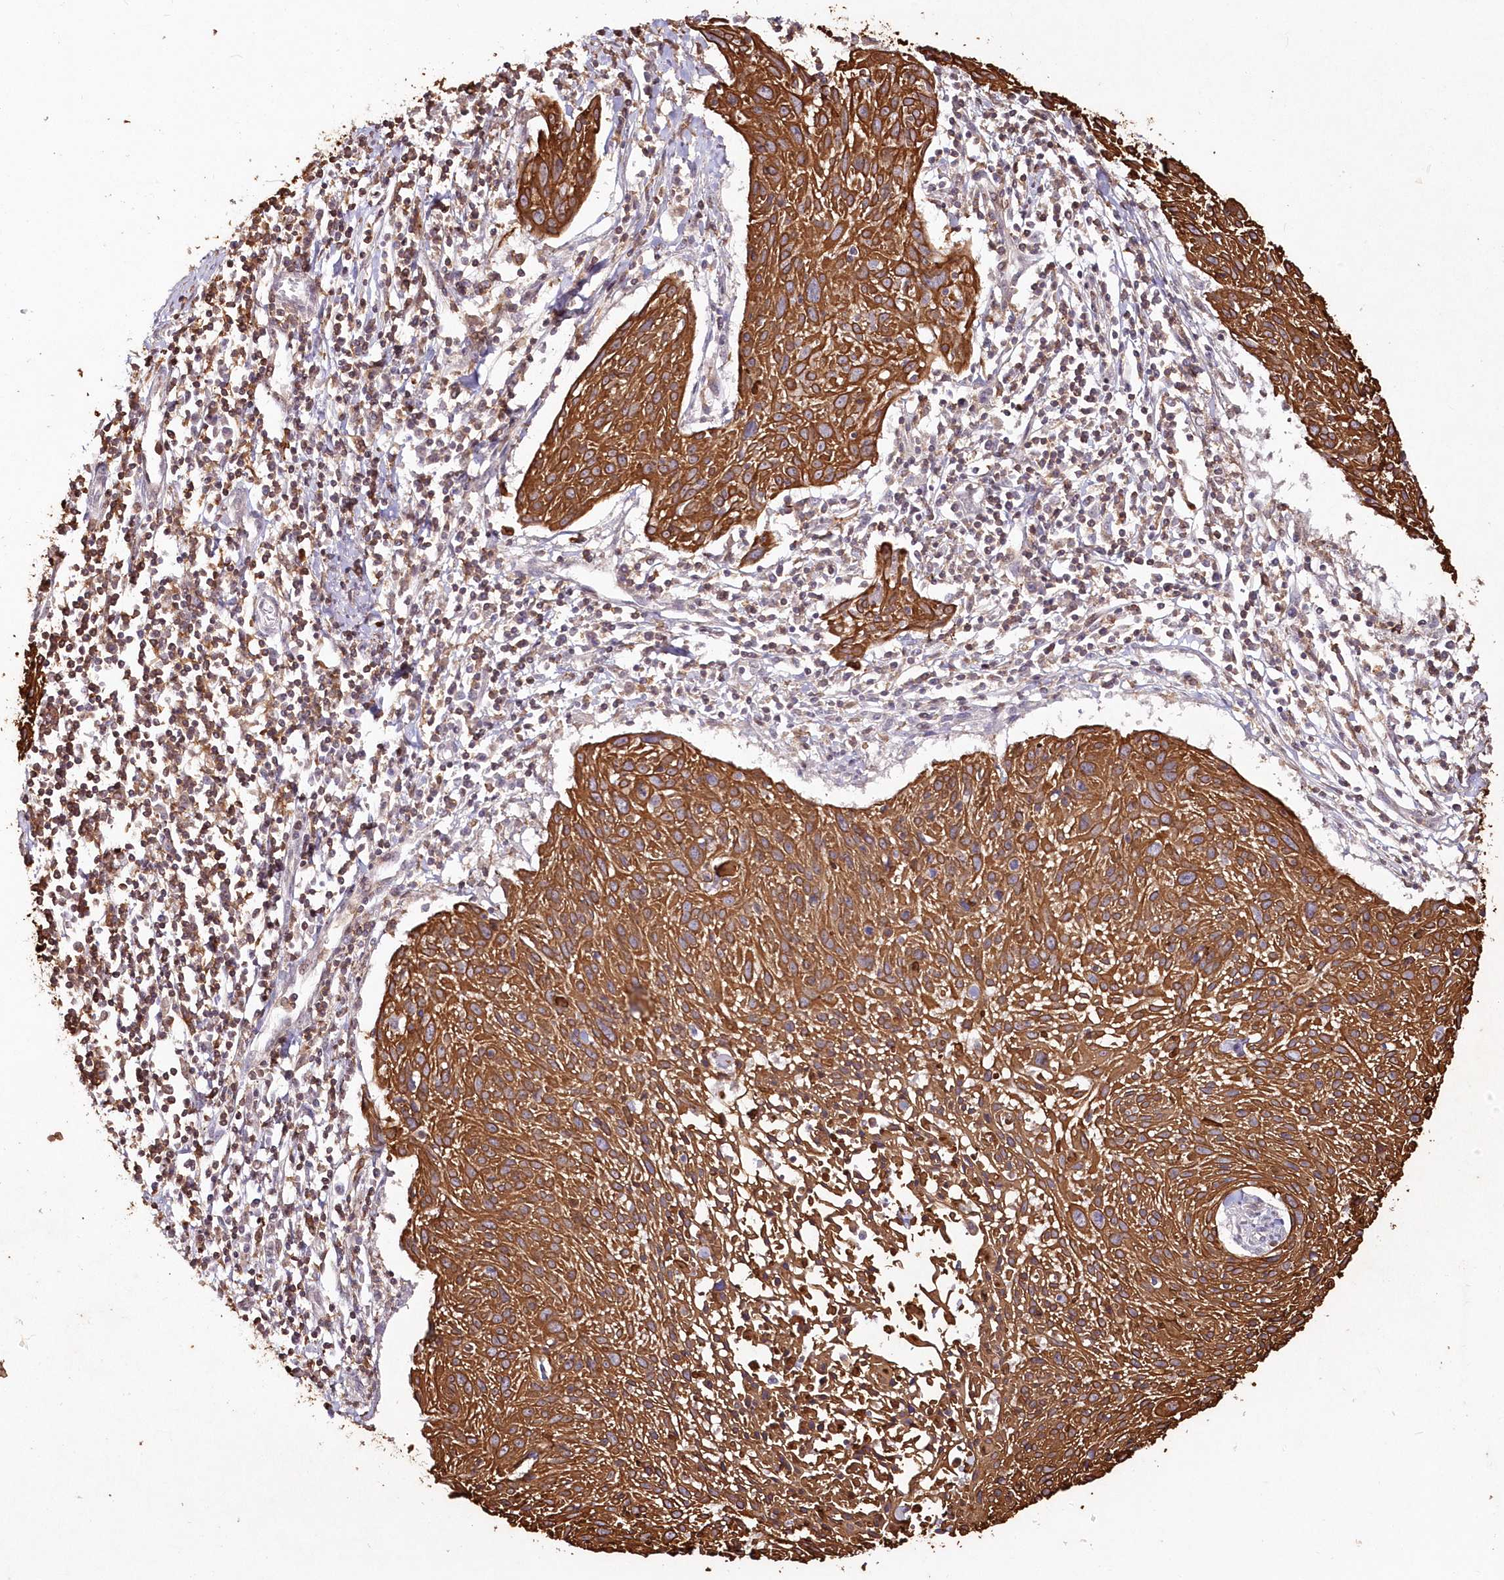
{"staining": {"intensity": "strong", "quantity": ">75%", "location": "cytoplasmic/membranous"}, "tissue": "cervical cancer", "cell_type": "Tumor cells", "image_type": "cancer", "snomed": [{"axis": "morphology", "description": "Squamous cell carcinoma, NOS"}, {"axis": "topography", "description": "Cervix"}], "caption": "This is an image of immunohistochemistry staining of cervical cancer (squamous cell carcinoma), which shows strong positivity in the cytoplasmic/membranous of tumor cells.", "gene": "SNED1", "patient": {"sex": "female", "age": 51}}